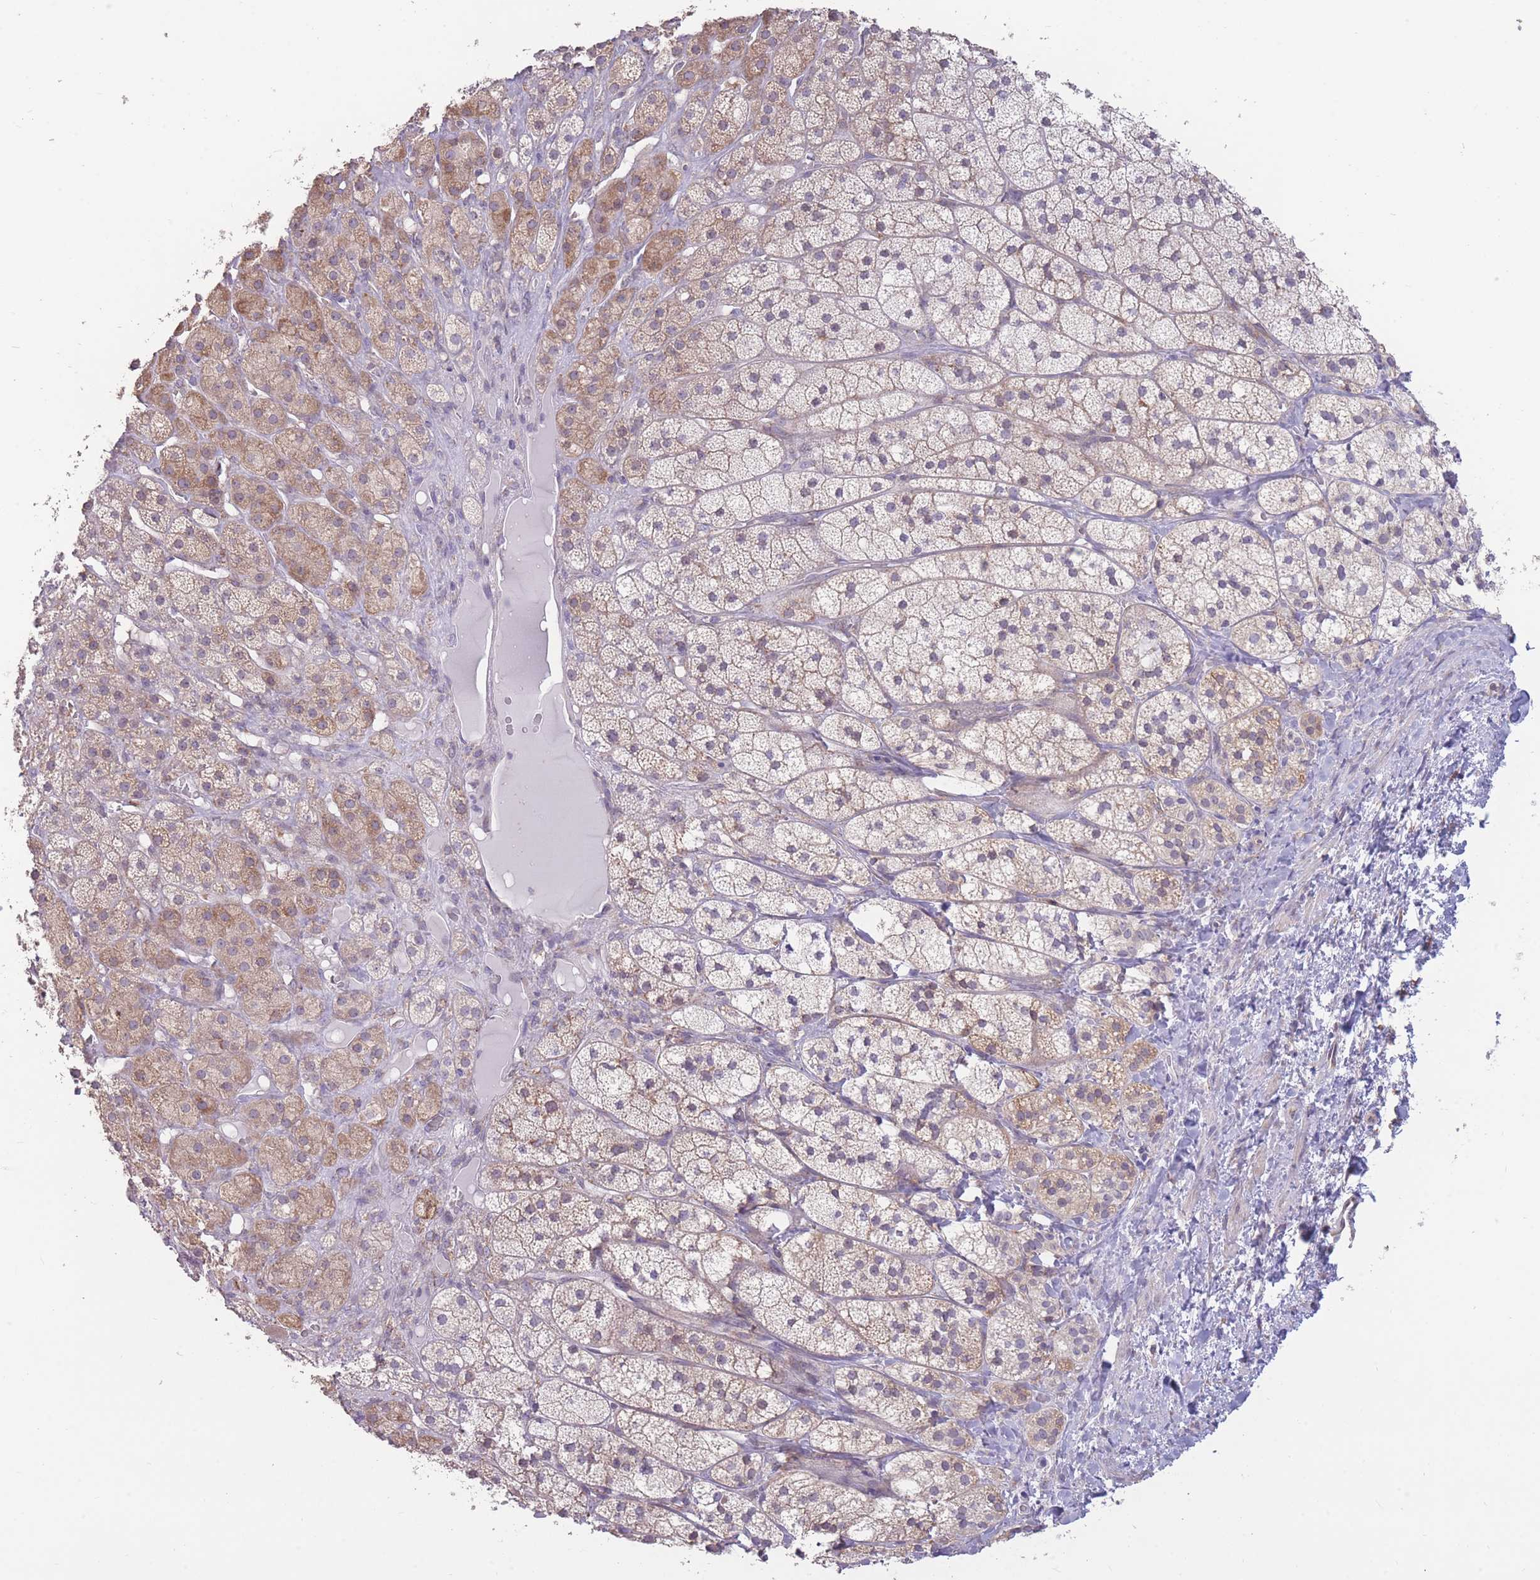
{"staining": {"intensity": "moderate", "quantity": "25%-75%", "location": "cytoplasmic/membranous"}, "tissue": "adrenal gland", "cell_type": "Glandular cells", "image_type": "normal", "snomed": [{"axis": "morphology", "description": "Normal tissue, NOS"}, {"axis": "topography", "description": "Adrenal gland"}], "caption": "Protein staining of normal adrenal gland shows moderate cytoplasmic/membranous positivity in about 25%-75% of glandular cells. (brown staining indicates protein expression, while blue staining denotes nuclei).", "gene": "TRAPPC5", "patient": {"sex": "female", "age": 52}}